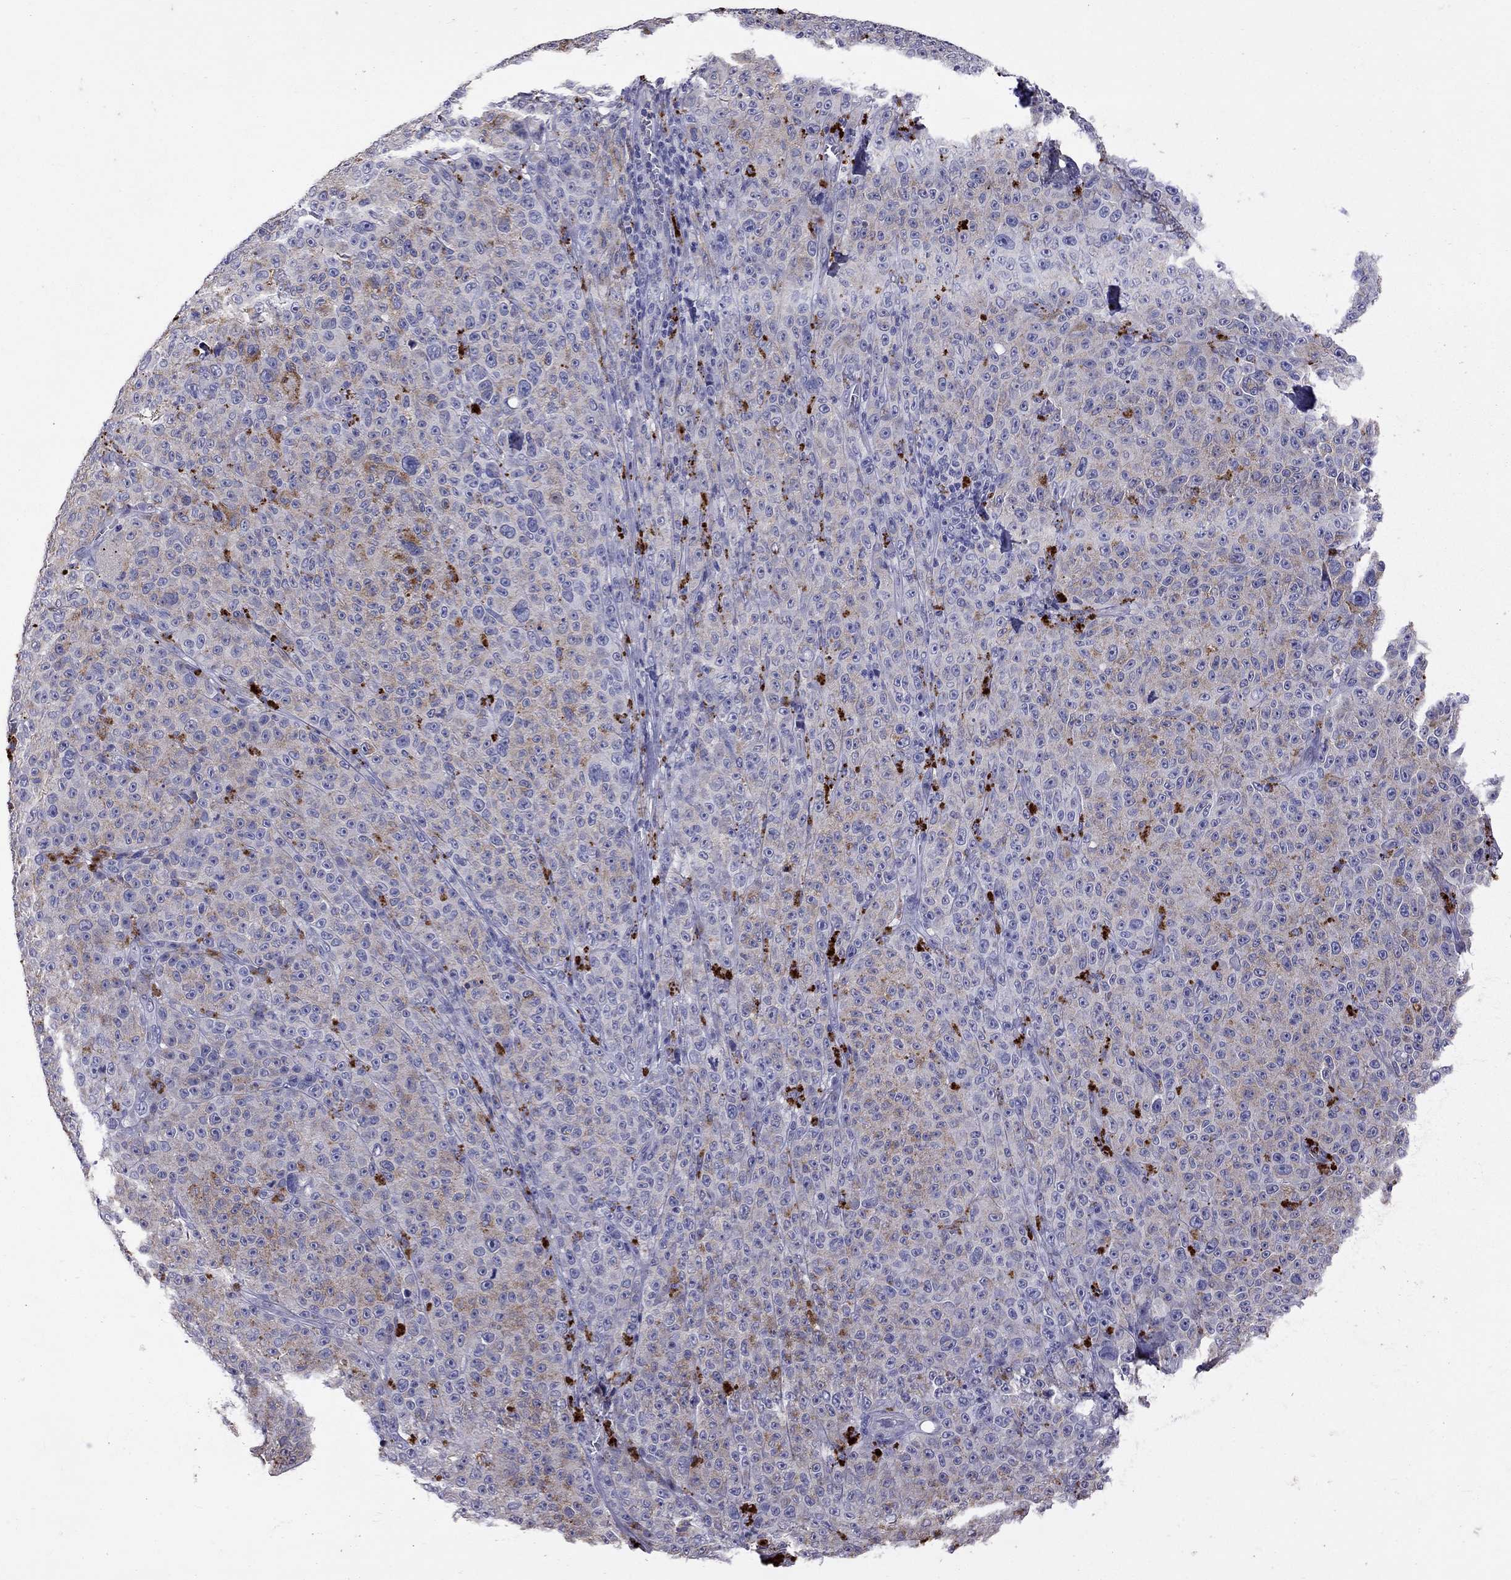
{"staining": {"intensity": "negative", "quantity": "none", "location": "none"}, "tissue": "melanoma", "cell_type": "Tumor cells", "image_type": "cancer", "snomed": [{"axis": "morphology", "description": "Malignant melanoma, NOS"}, {"axis": "topography", "description": "Skin"}], "caption": "A histopathology image of malignant melanoma stained for a protein exhibits no brown staining in tumor cells.", "gene": "SERPINA3", "patient": {"sex": "female", "age": 82}}